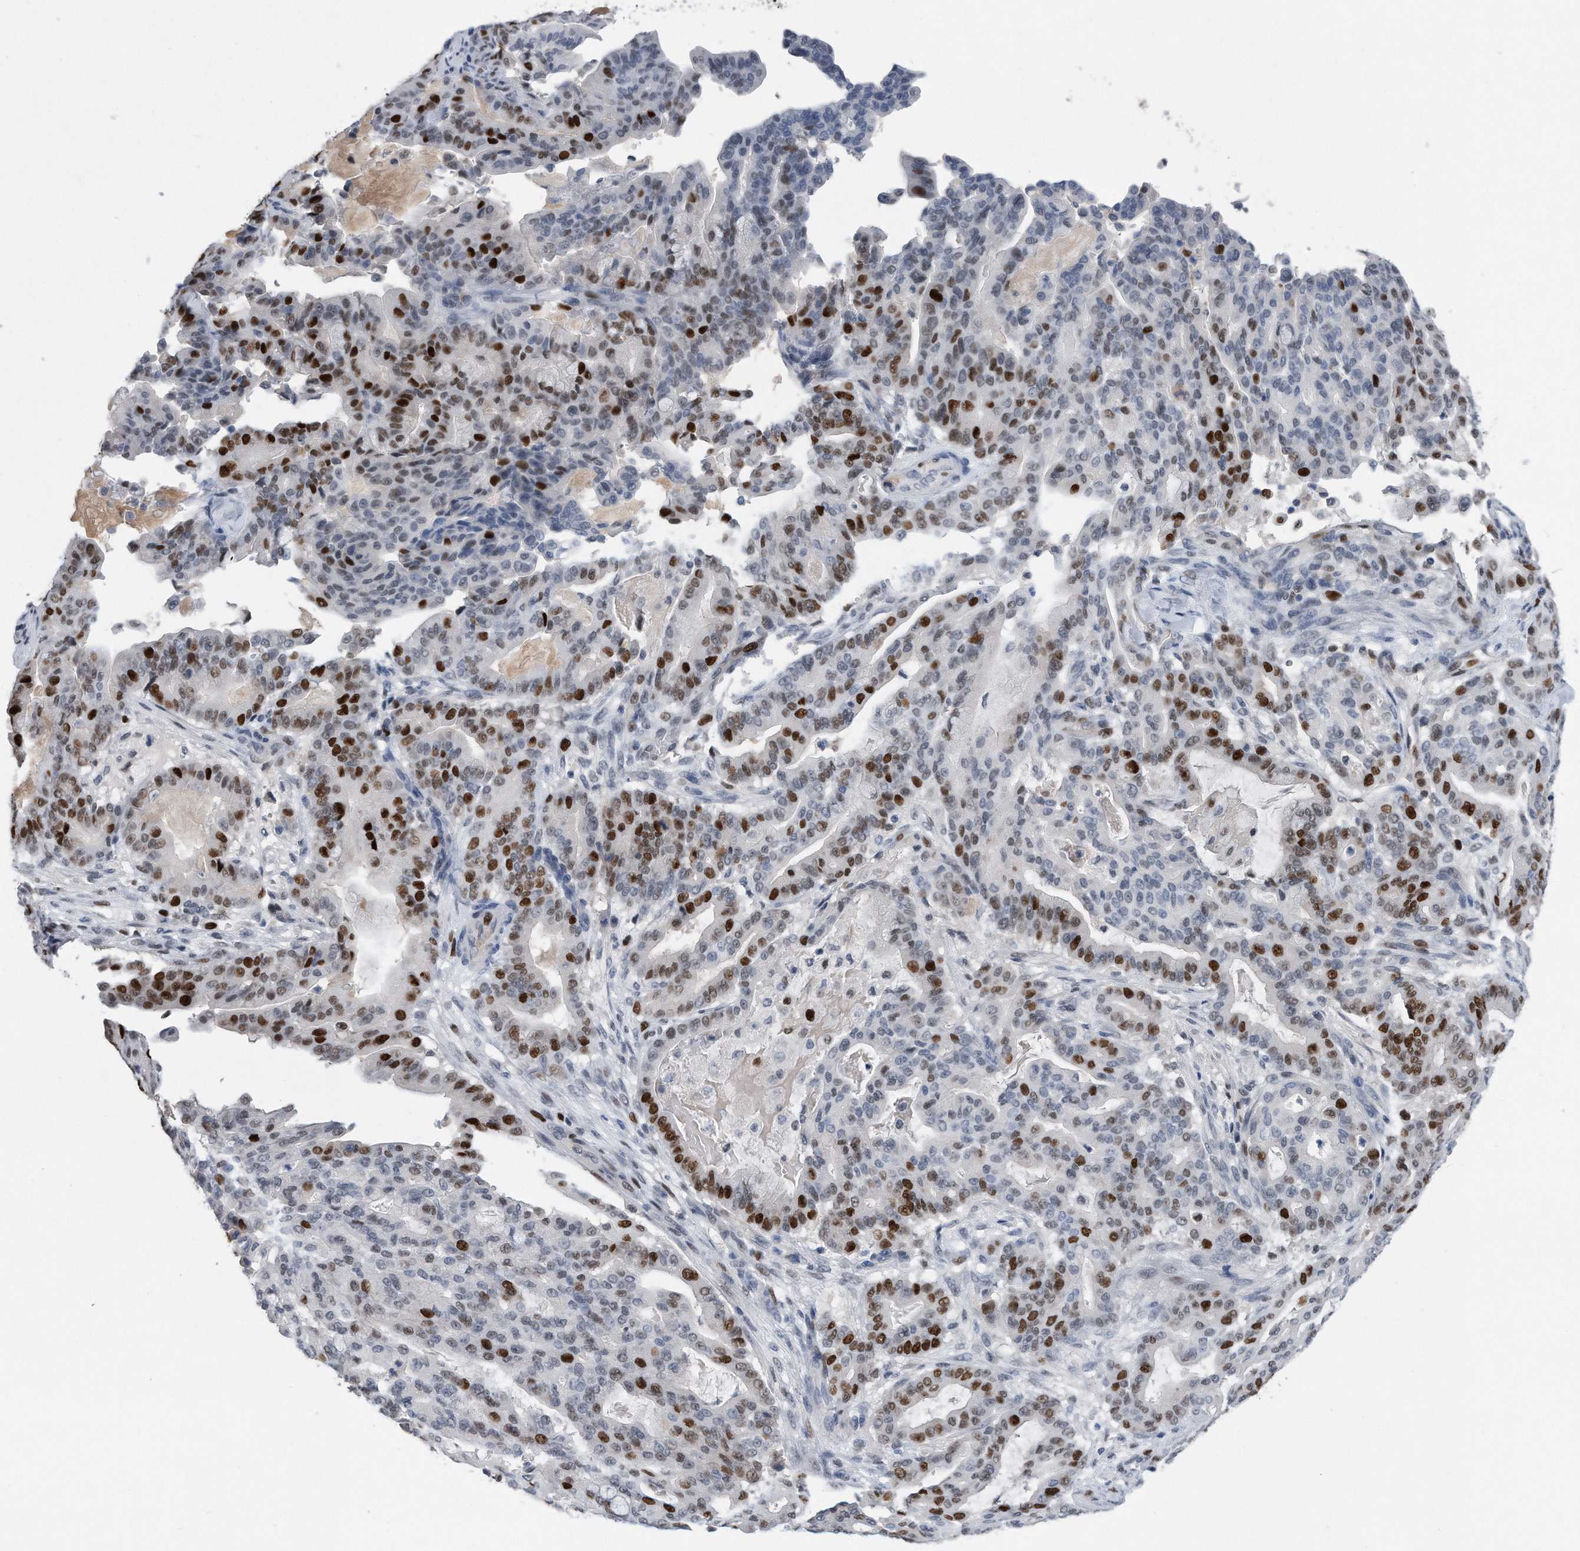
{"staining": {"intensity": "strong", "quantity": "25%-75%", "location": "nuclear"}, "tissue": "pancreatic cancer", "cell_type": "Tumor cells", "image_type": "cancer", "snomed": [{"axis": "morphology", "description": "Adenocarcinoma, NOS"}, {"axis": "topography", "description": "Pancreas"}], "caption": "Protein positivity by immunohistochemistry (IHC) demonstrates strong nuclear expression in approximately 25%-75% of tumor cells in pancreatic cancer. Using DAB (brown) and hematoxylin (blue) stains, captured at high magnification using brightfield microscopy.", "gene": "PCNA", "patient": {"sex": "male", "age": 63}}